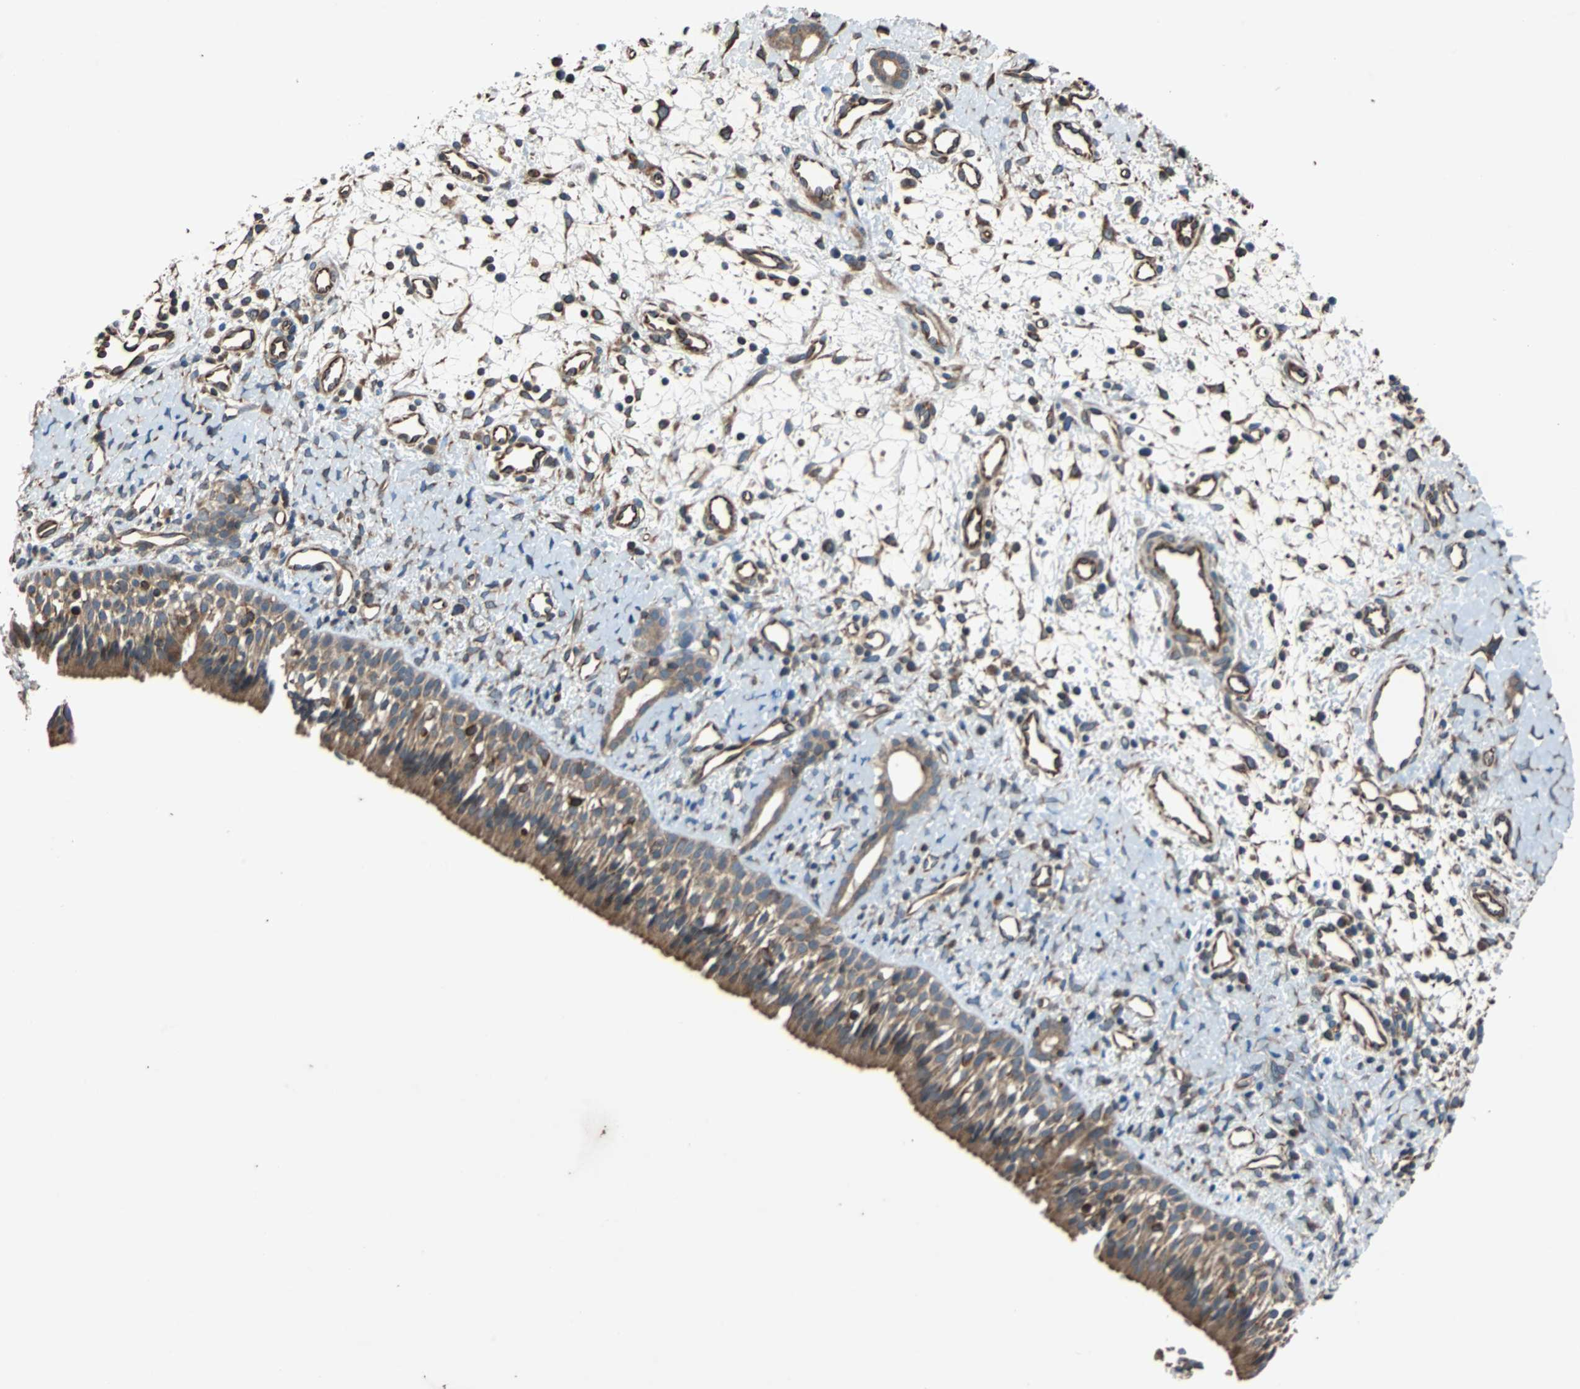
{"staining": {"intensity": "moderate", "quantity": ">75%", "location": "cytoplasmic/membranous"}, "tissue": "nasopharynx", "cell_type": "Respiratory epithelial cells", "image_type": "normal", "snomed": [{"axis": "morphology", "description": "Normal tissue, NOS"}, {"axis": "topography", "description": "Nasopharynx"}], "caption": "Normal nasopharynx displays moderate cytoplasmic/membranous staining in about >75% of respiratory epithelial cells, visualized by immunohistochemistry. The staining was performed using DAB, with brown indicating positive protein expression. Nuclei are stained blue with hematoxylin.", "gene": "ACTR3", "patient": {"sex": "male", "age": 22}}